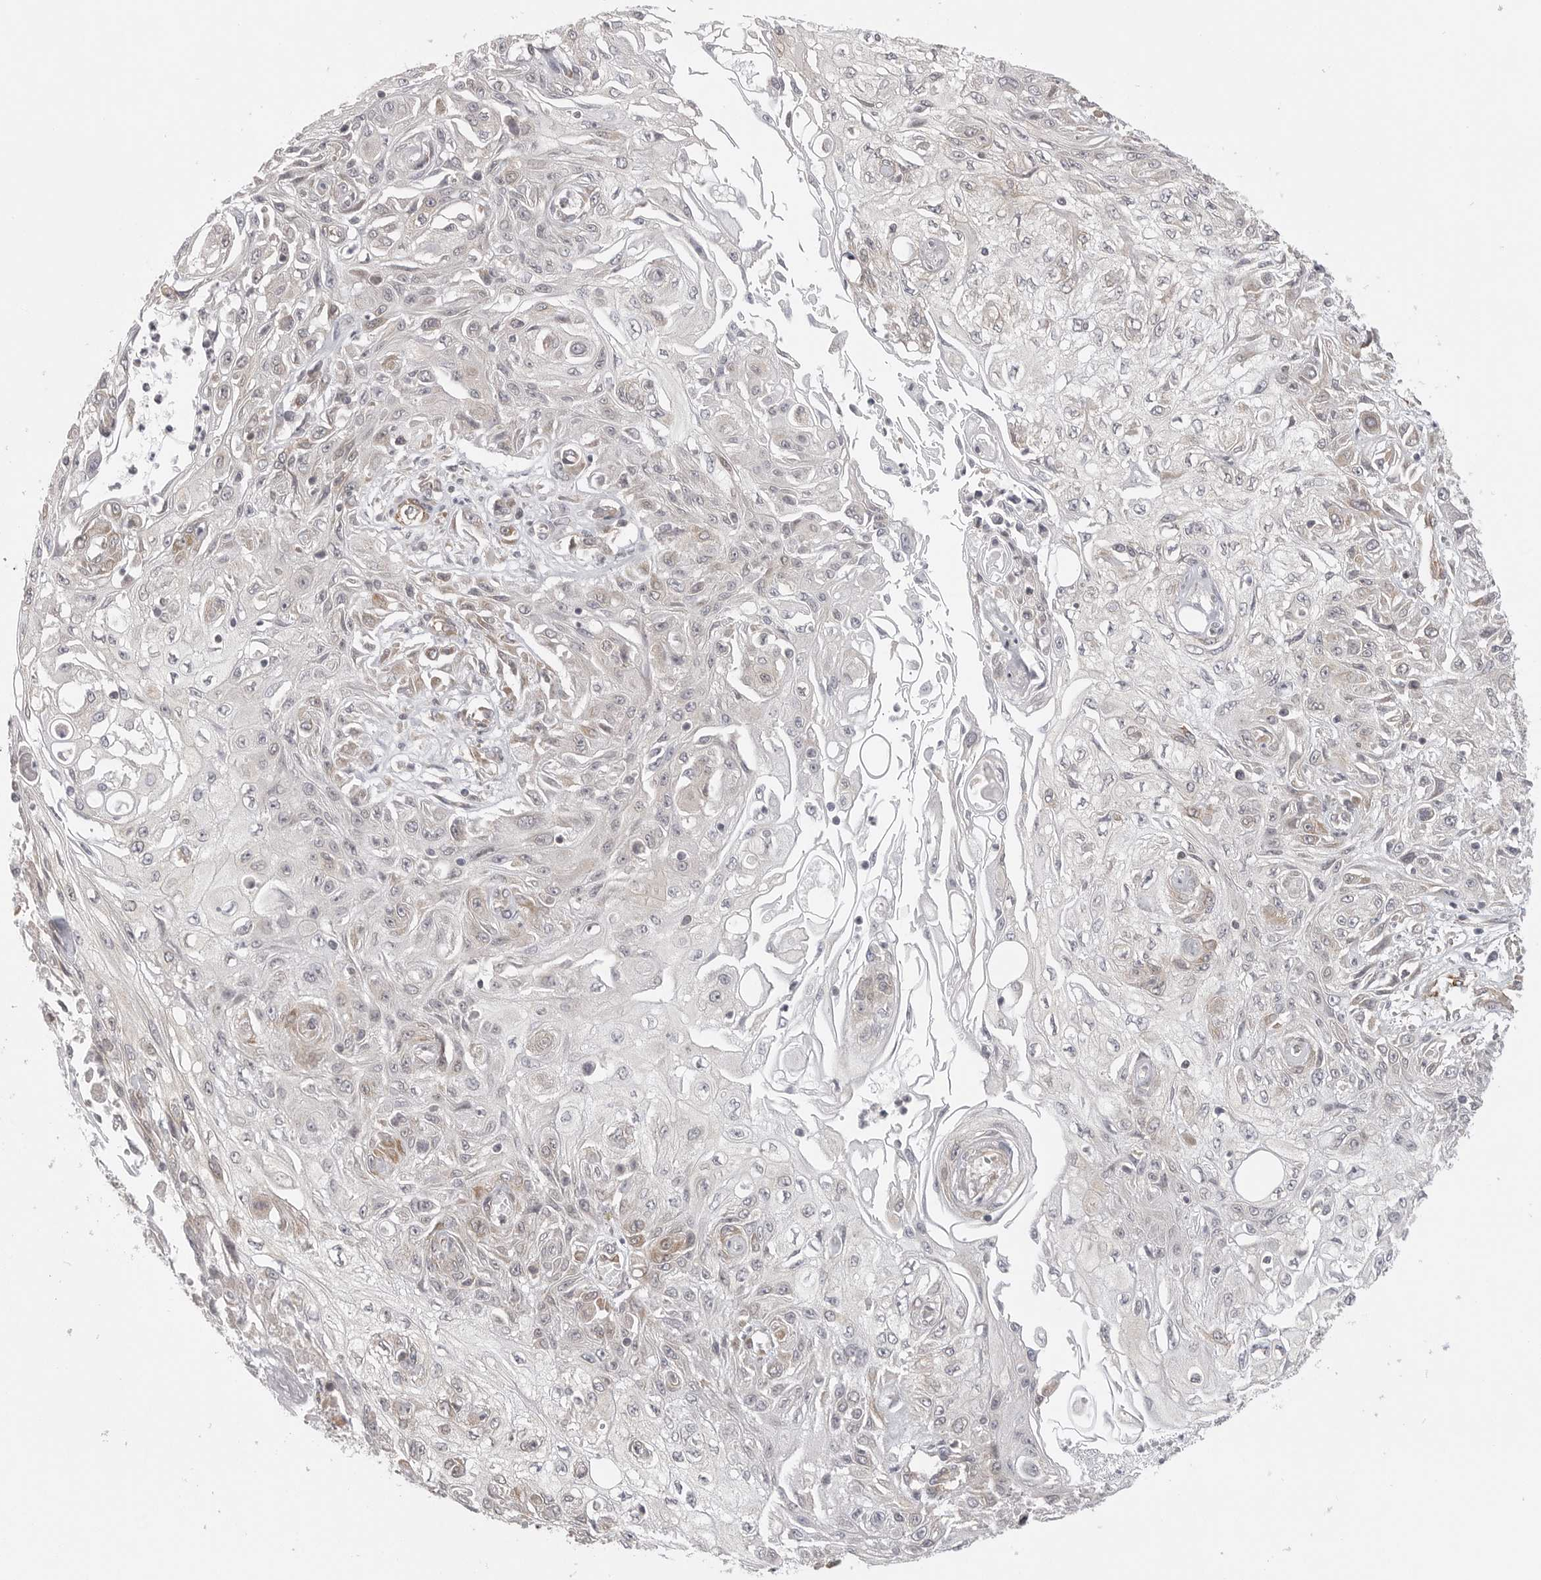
{"staining": {"intensity": "weak", "quantity": "<25%", "location": "cytoplasmic/membranous"}, "tissue": "skin cancer", "cell_type": "Tumor cells", "image_type": "cancer", "snomed": [{"axis": "morphology", "description": "Squamous cell carcinoma, NOS"}, {"axis": "morphology", "description": "Squamous cell carcinoma, metastatic, NOS"}, {"axis": "topography", "description": "Skin"}, {"axis": "topography", "description": "Lymph node"}], "caption": "Micrograph shows no protein expression in tumor cells of skin metastatic squamous cell carcinoma tissue.", "gene": "CERS2", "patient": {"sex": "male", "age": 75}}